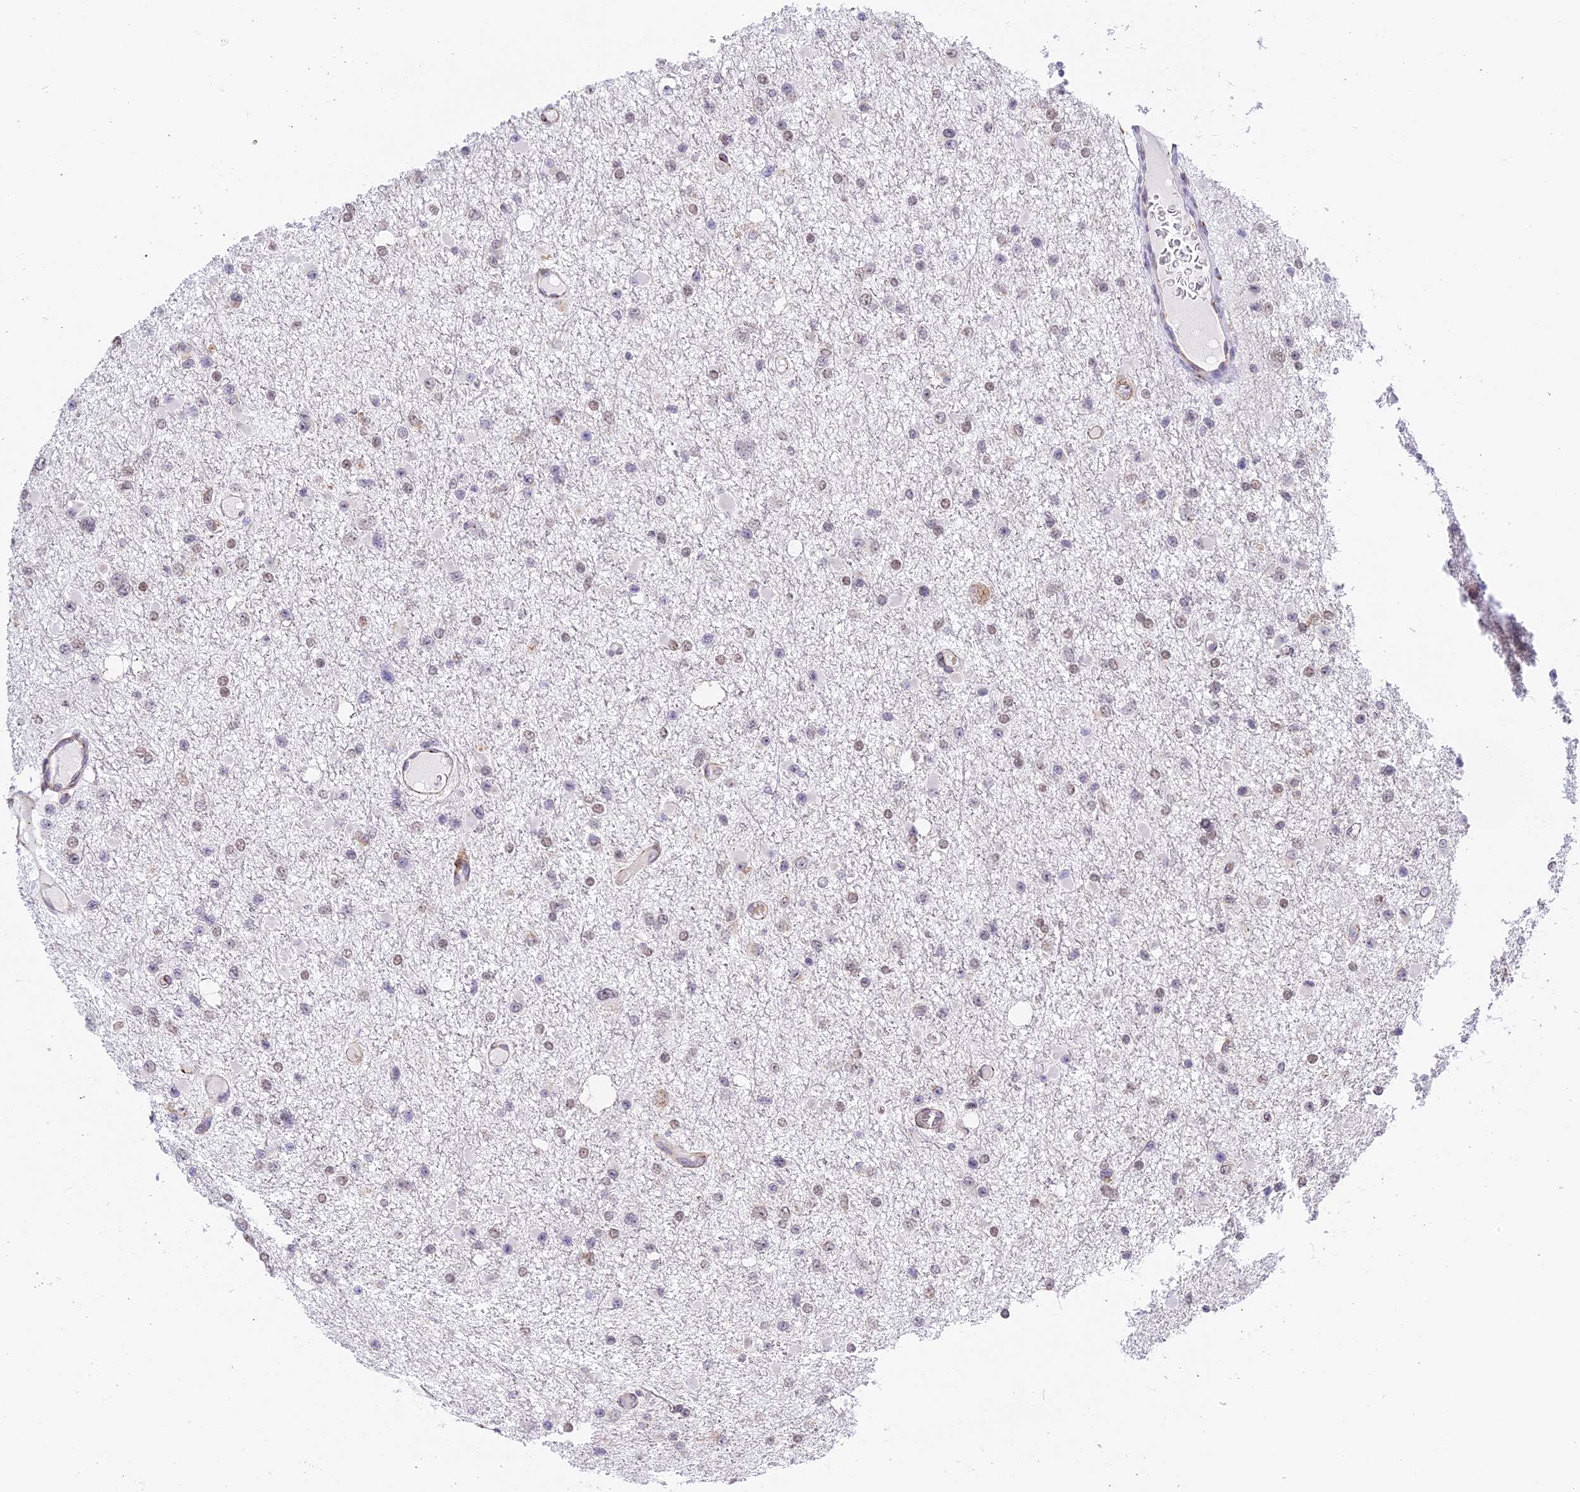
{"staining": {"intensity": "weak", "quantity": "25%-75%", "location": "nuclear"}, "tissue": "glioma", "cell_type": "Tumor cells", "image_type": "cancer", "snomed": [{"axis": "morphology", "description": "Glioma, malignant, Low grade"}, {"axis": "topography", "description": "Brain"}], "caption": "The immunohistochemical stain labels weak nuclear staining in tumor cells of glioma tissue.", "gene": "HEATR5B", "patient": {"sex": "female", "age": 22}}